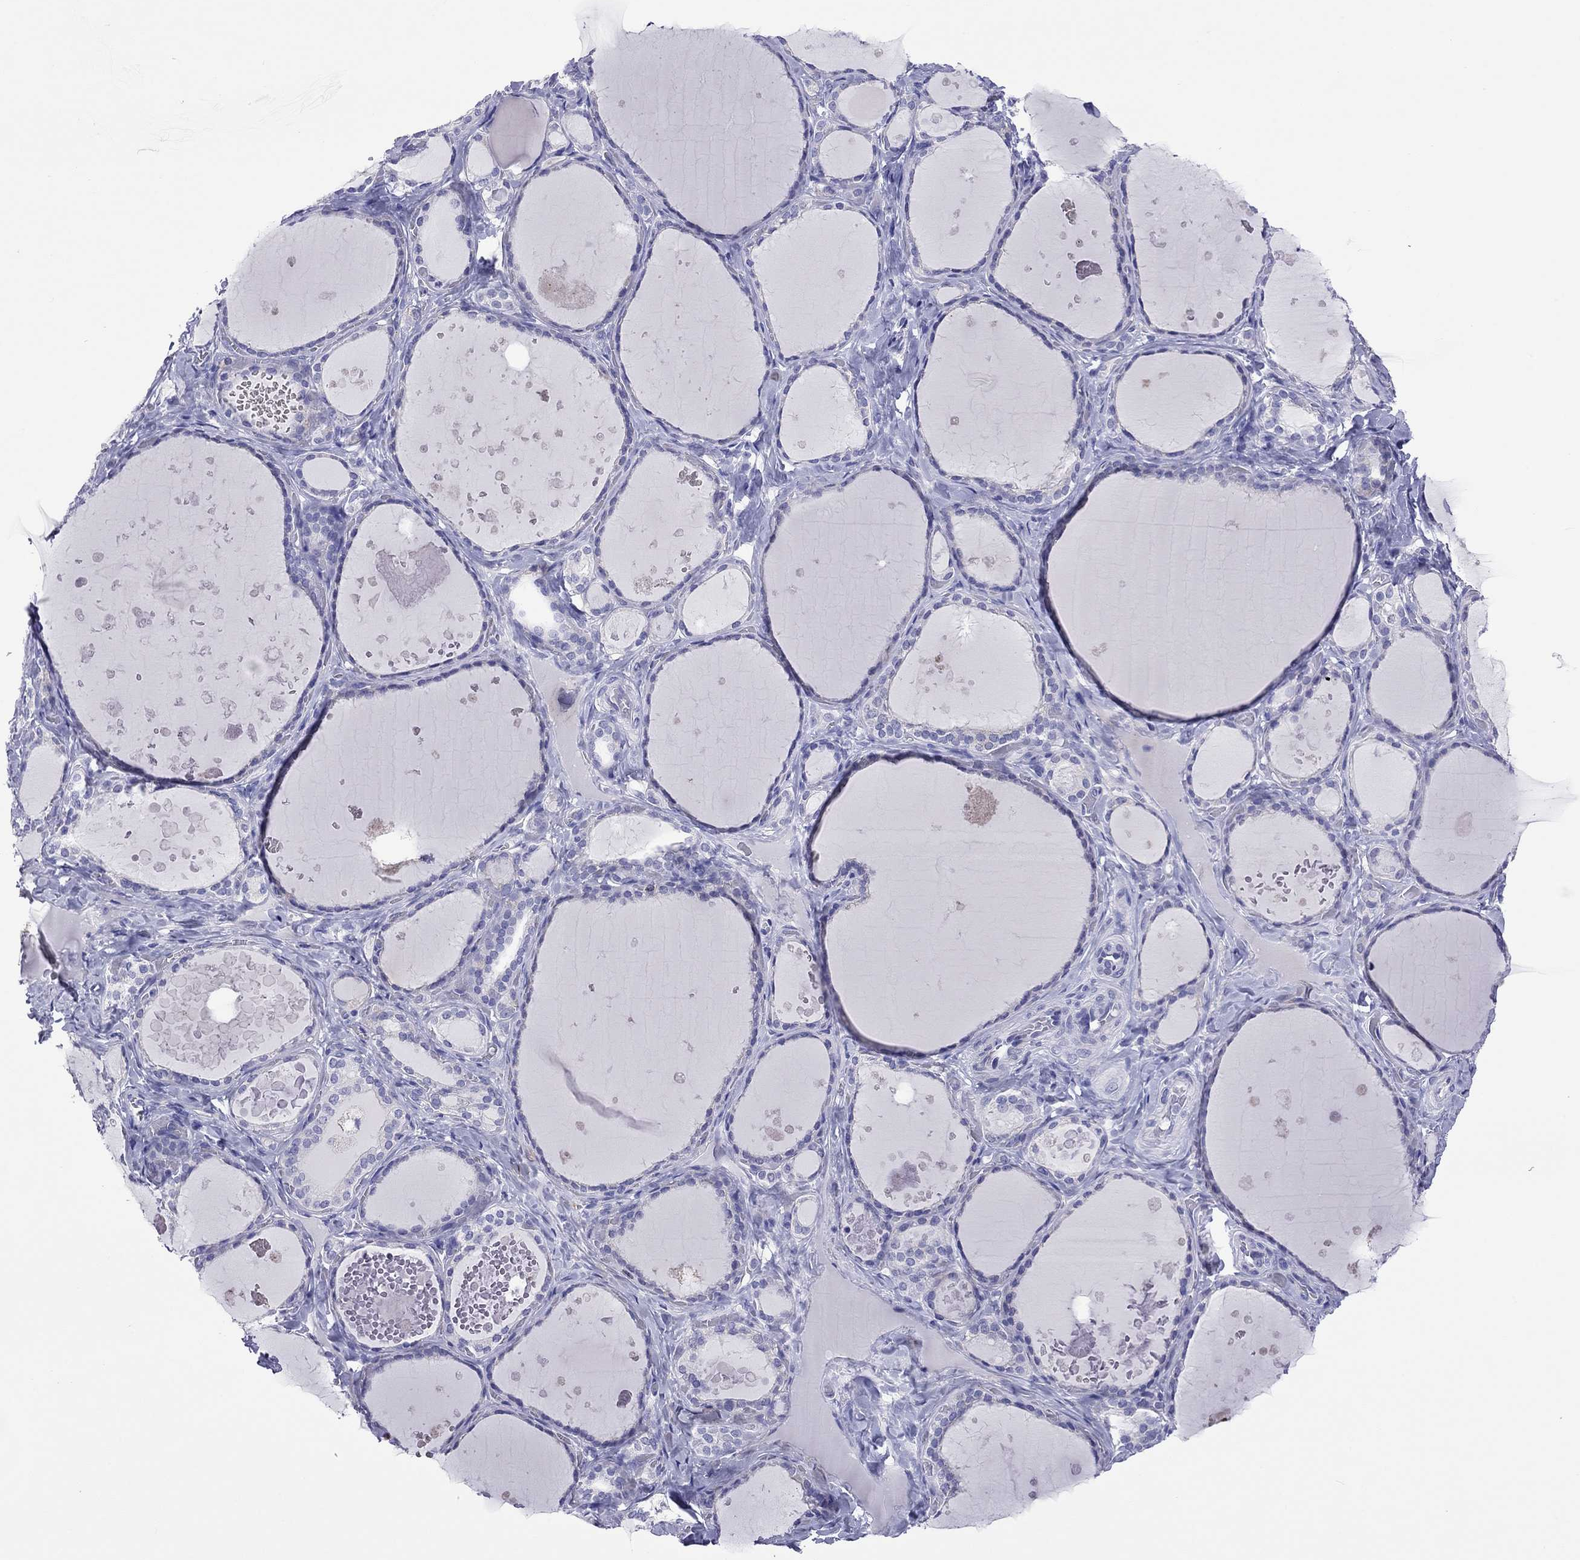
{"staining": {"intensity": "negative", "quantity": "none", "location": "none"}, "tissue": "thyroid gland", "cell_type": "Glandular cells", "image_type": "normal", "snomed": [{"axis": "morphology", "description": "Normal tissue, NOS"}, {"axis": "topography", "description": "Thyroid gland"}], "caption": "Image shows no significant protein positivity in glandular cells of unremarkable thyroid gland. (Stains: DAB (3,3'-diaminobenzidine) immunohistochemistry (IHC) with hematoxylin counter stain, Microscopy: brightfield microscopy at high magnification).", "gene": "COL9A1", "patient": {"sex": "female", "age": 56}}